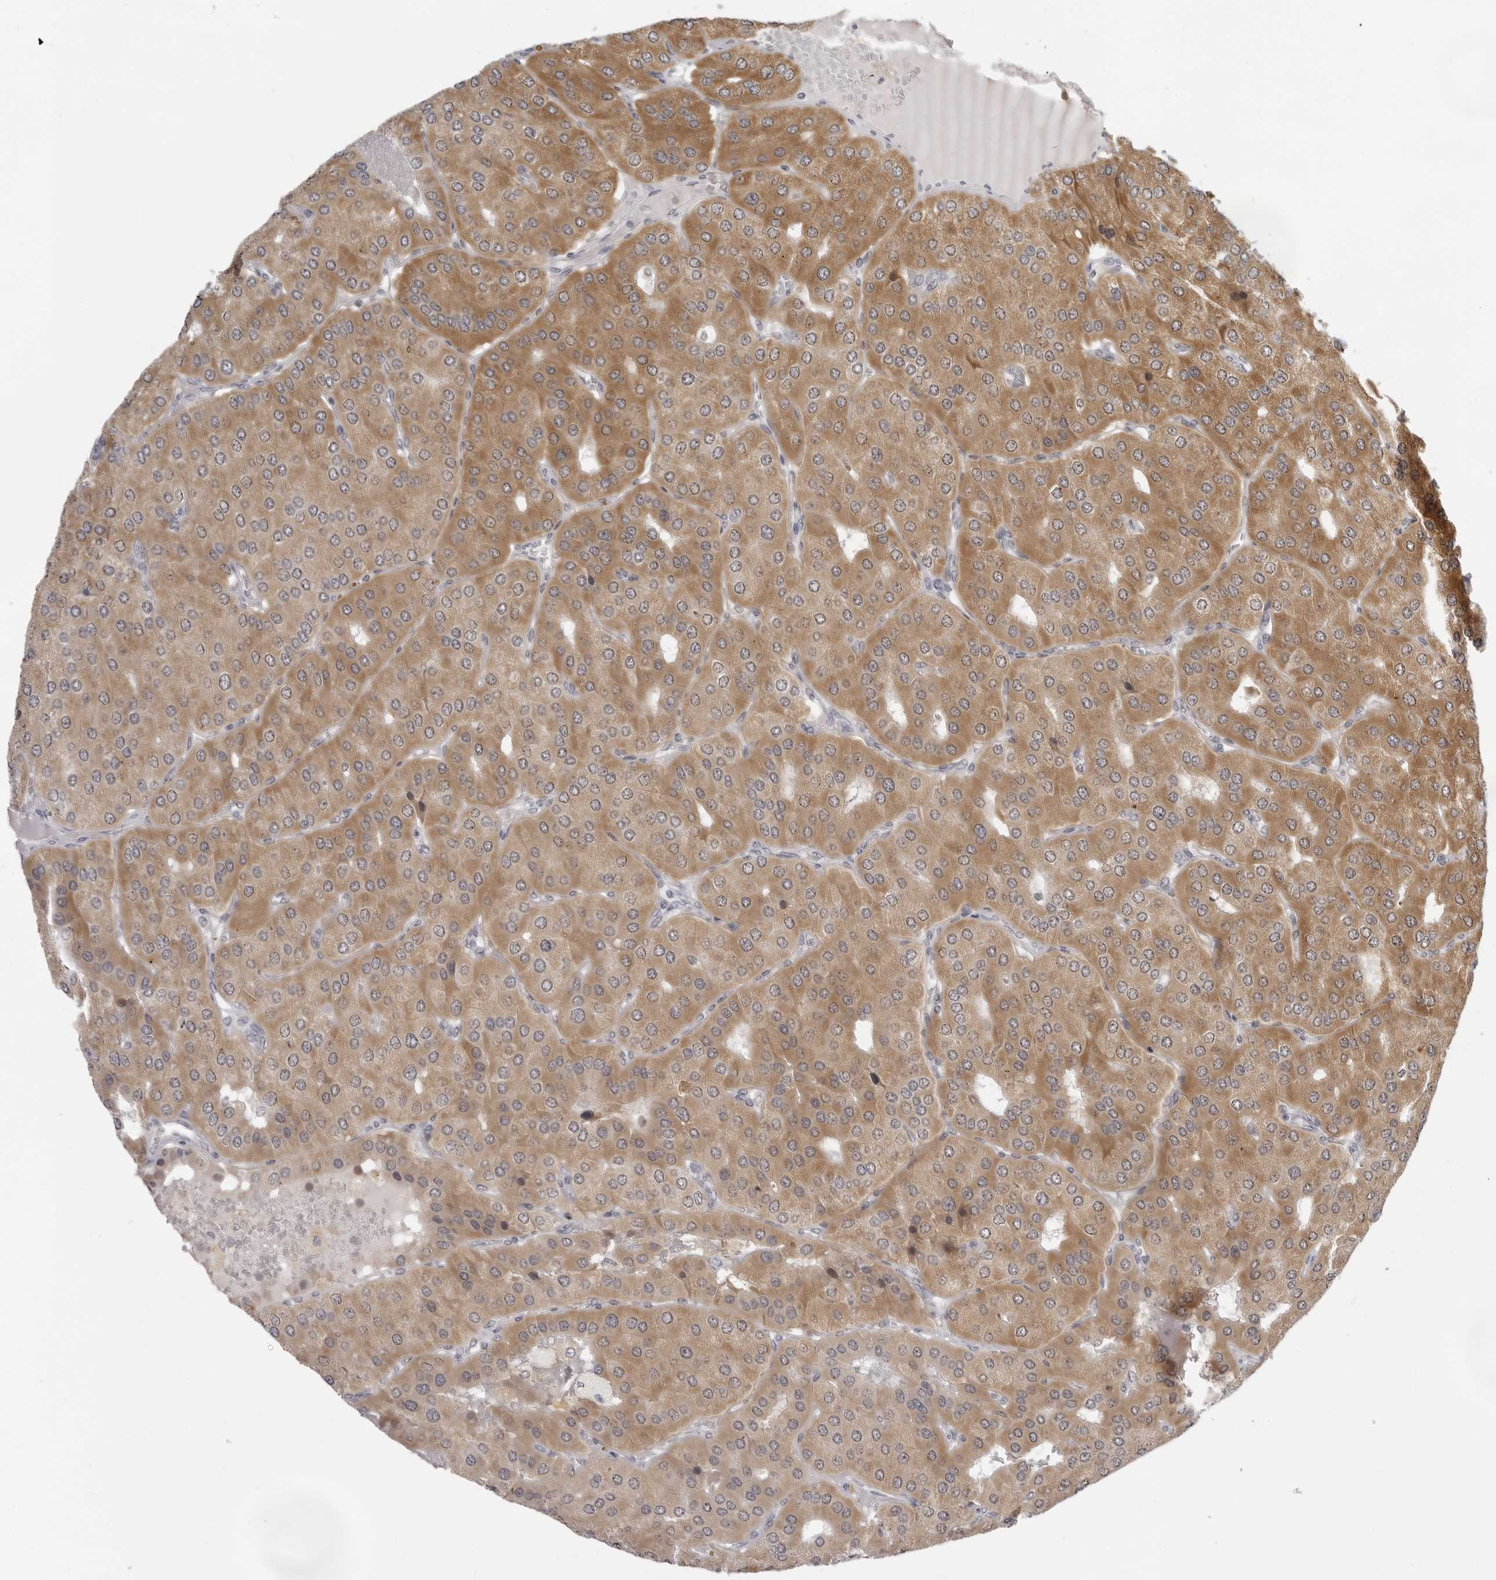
{"staining": {"intensity": "moderate", "quantity": "25%-75%", "location": "cytoplasmic/membranous"}, "tissue": "parathyroid gland", "cell_type": "Glandular cells", "image_type": "normal", "snomed": [{"axis": "morphology", "description": "Normal tissue, NOS"}, {"axis": "morphology", "description": "Adenoma, NOS"}, {"axis": "topography", "description": "Parathyroid gland"}], "caption": "Immunohistochemical staining of normal human parathyroid gland reveals 25%-75% levels of moderate cytoplasmic/membranous protein positivity in approximately 25%-75% of glandular cells. (IHC, brightfield microscopy, high magnification).", "gene": "ACP6", "patient": {"sex": "female", "age": 86}}